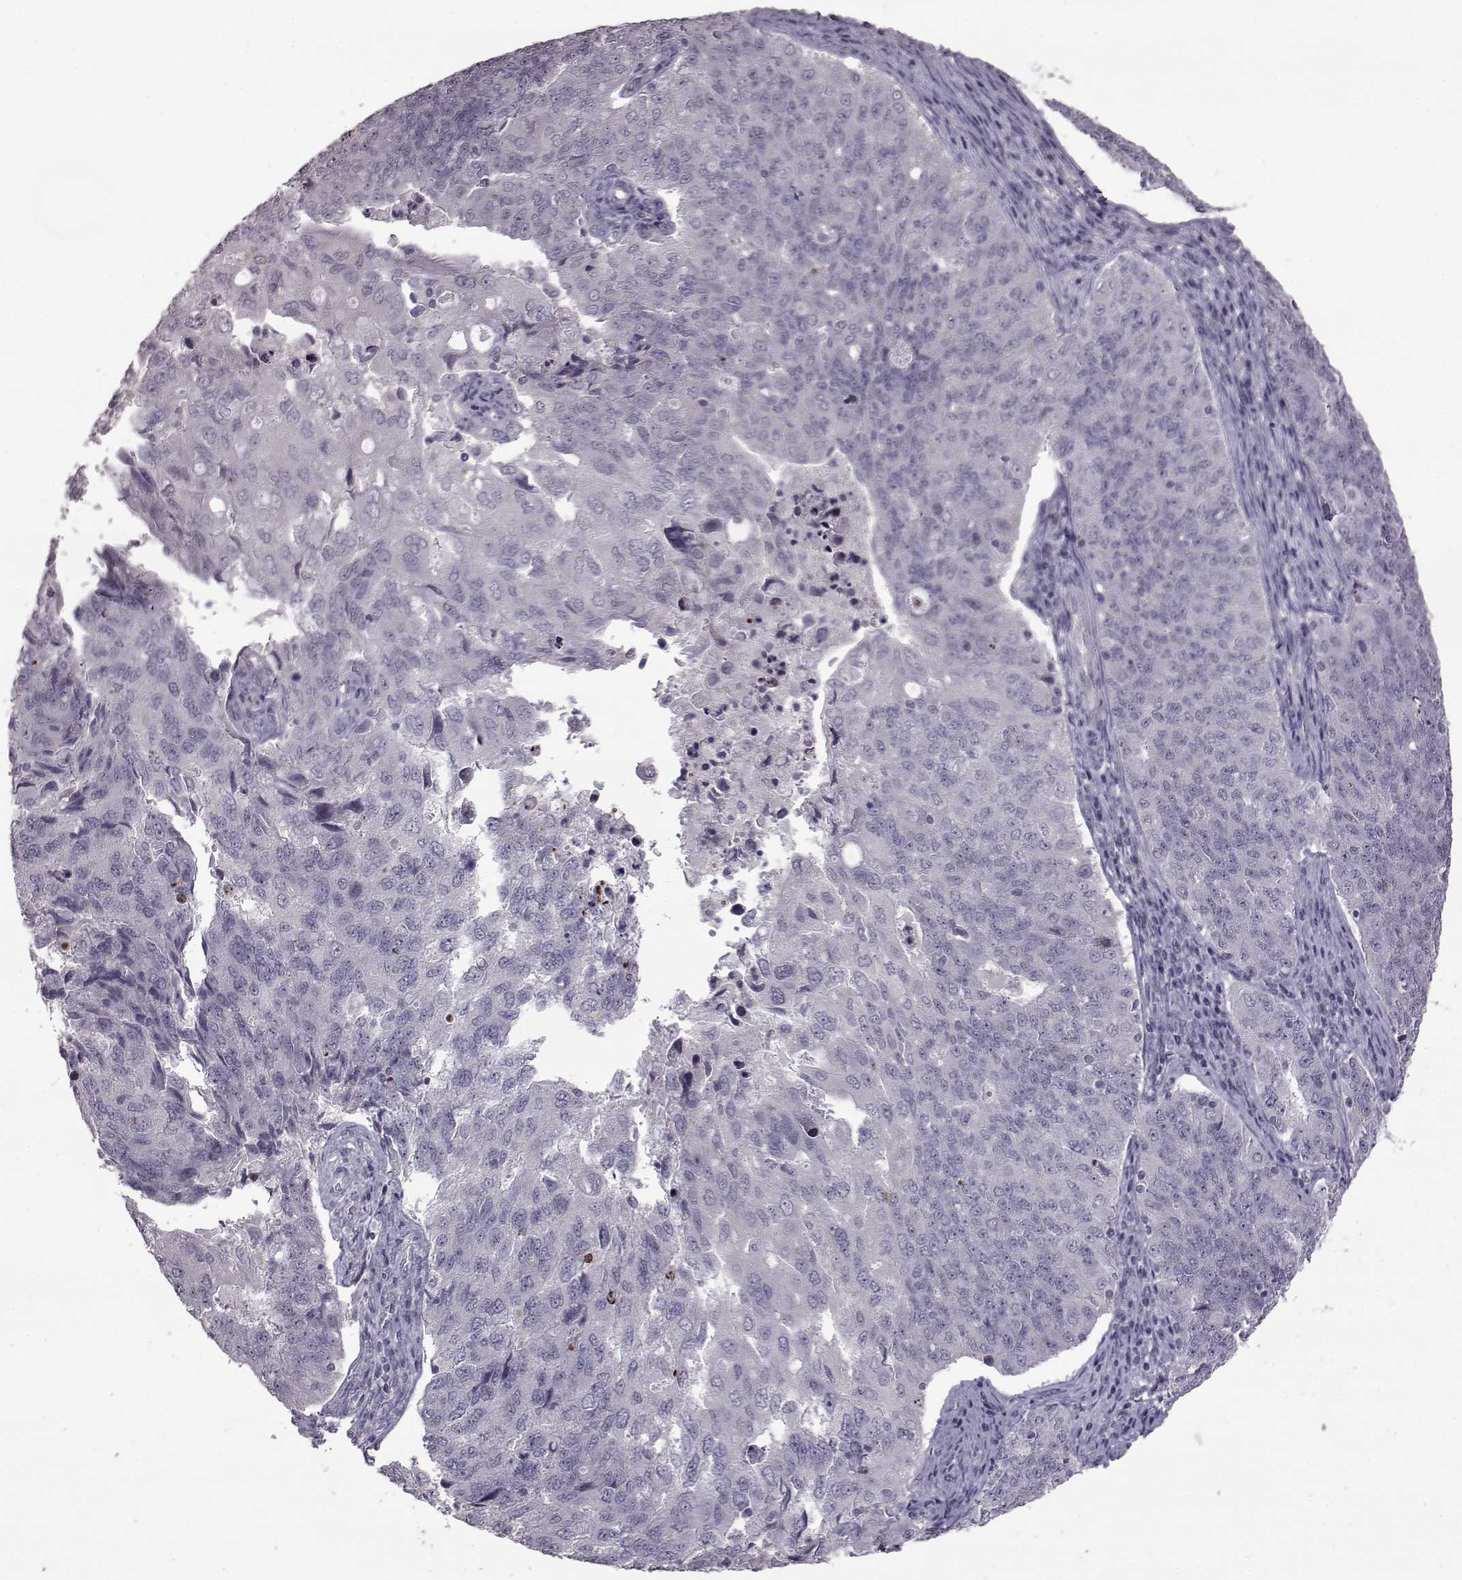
{"staining": {"intensity": "negative", "quantity": "none", "location": "none"}, "tissue": "endometrial cancer", "cell_type": "Tumor cells", "image_type": "cancer", "snomed": [{"axis": "morphology", "description": "Adenocarcinoma, NOS"}, {"axis": "topography", "description": "Endometrium"}], "caption": "Adenocarcinoma (endometrial) stained for a protein using IHC reveals no positivity tumor cells.", "gene": "GAL", "patient": {"sex": "female", "age": 43}}